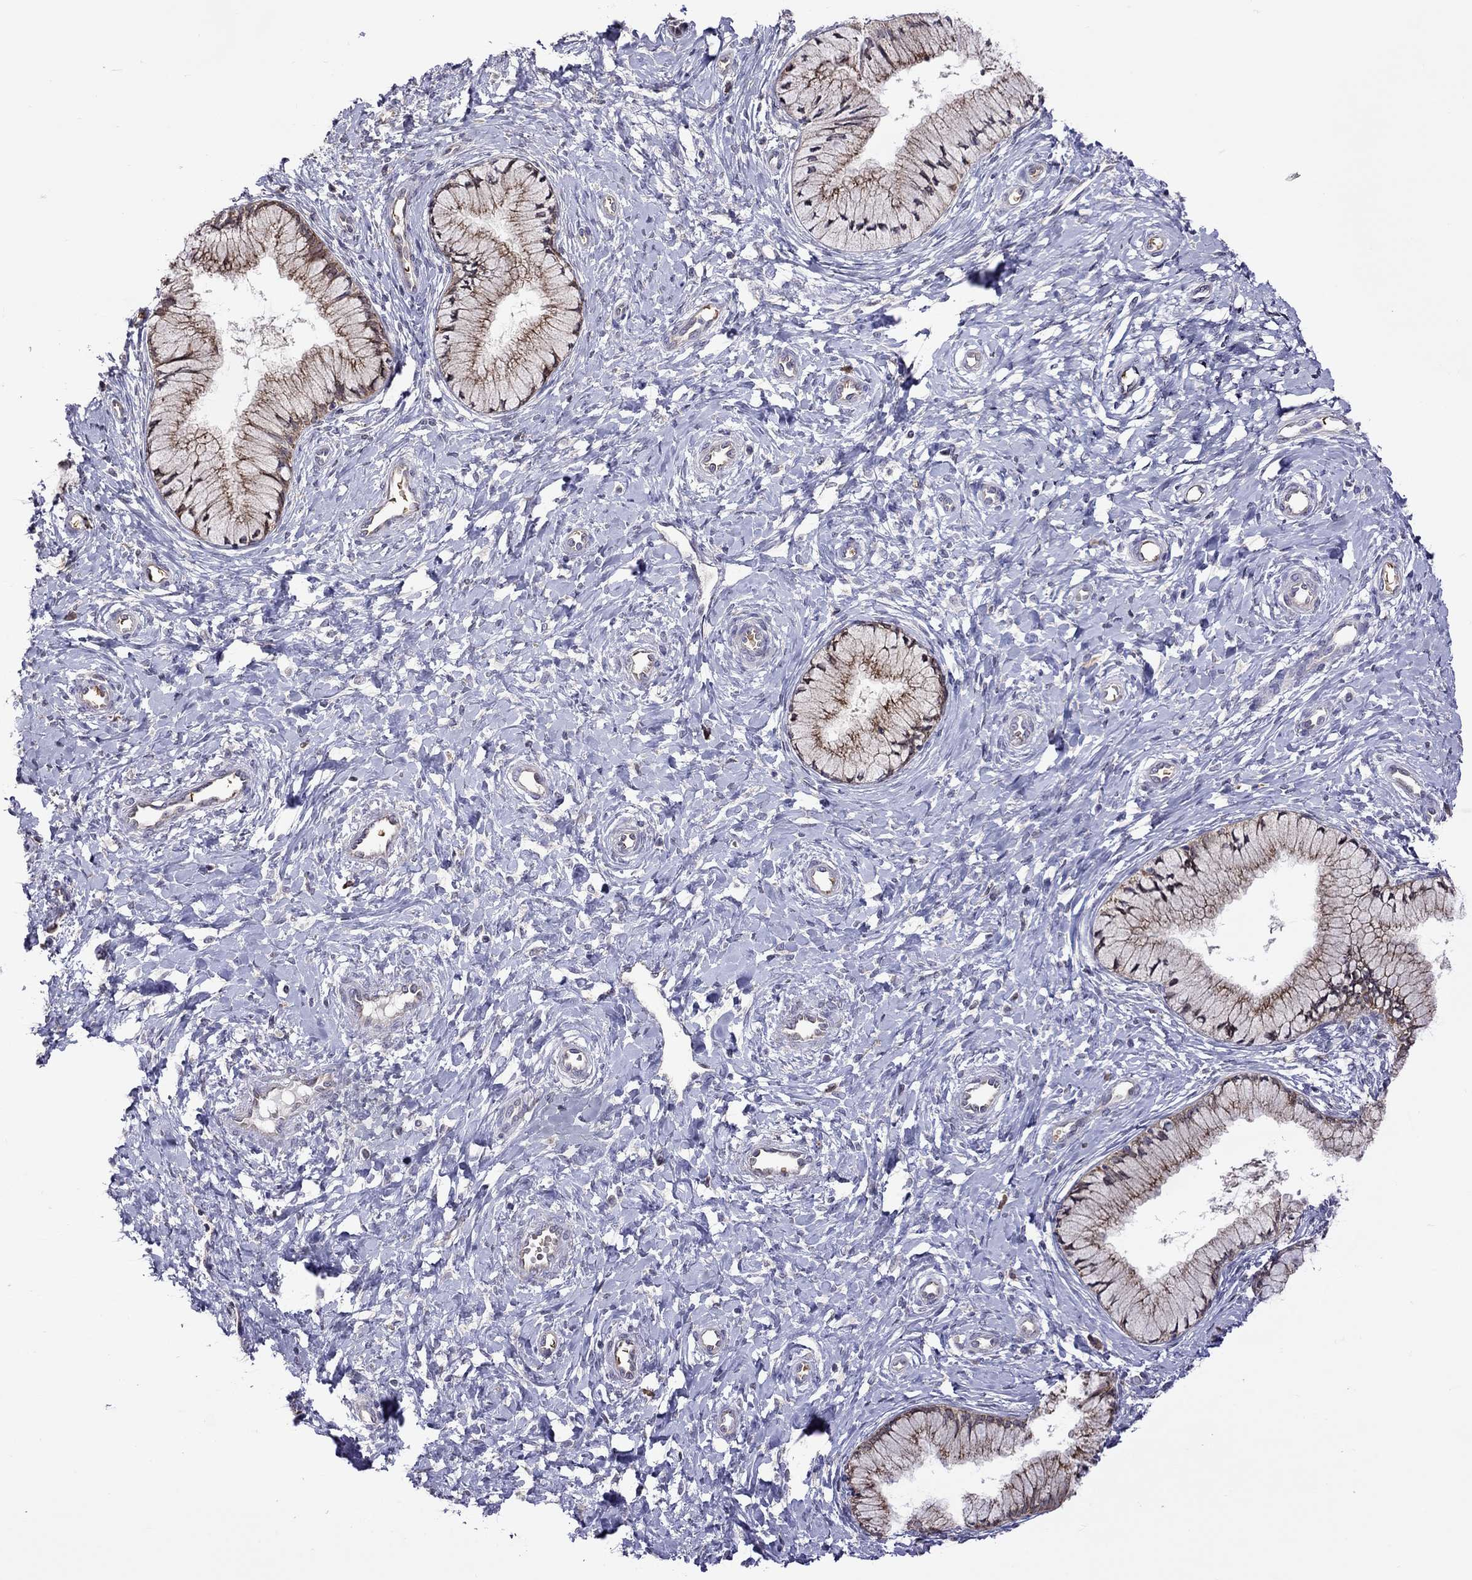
{"staining": {"intensity": "moderate", "quantity": "<25%", "location": "cytoplasmic/membranous"}, "tissue": "cervix", "cell_type": "Glandular cells", "image_type": "normal", "snomed": [{"axis": "morphology", "description": "Normal tissue, NOS"}, {"axis": "topography", "description": "Cervix"}], "caption": "Immunohistochemistry (IHC) staining of unremarkable cervix, which exhibits low levels of moderate cytoplasmic/membranous expression in approximately <25% of glandular cells indicating moderate cytoplasmic/membranous protein staining. The staining was performed using DAB (3,3'-diaminobenzidine) (brown) for protein detection and nuclei were counterstained in hematoxylin (blue).", "gene": "ADAM28", "patient": {"sex": "female", "age": 37}}